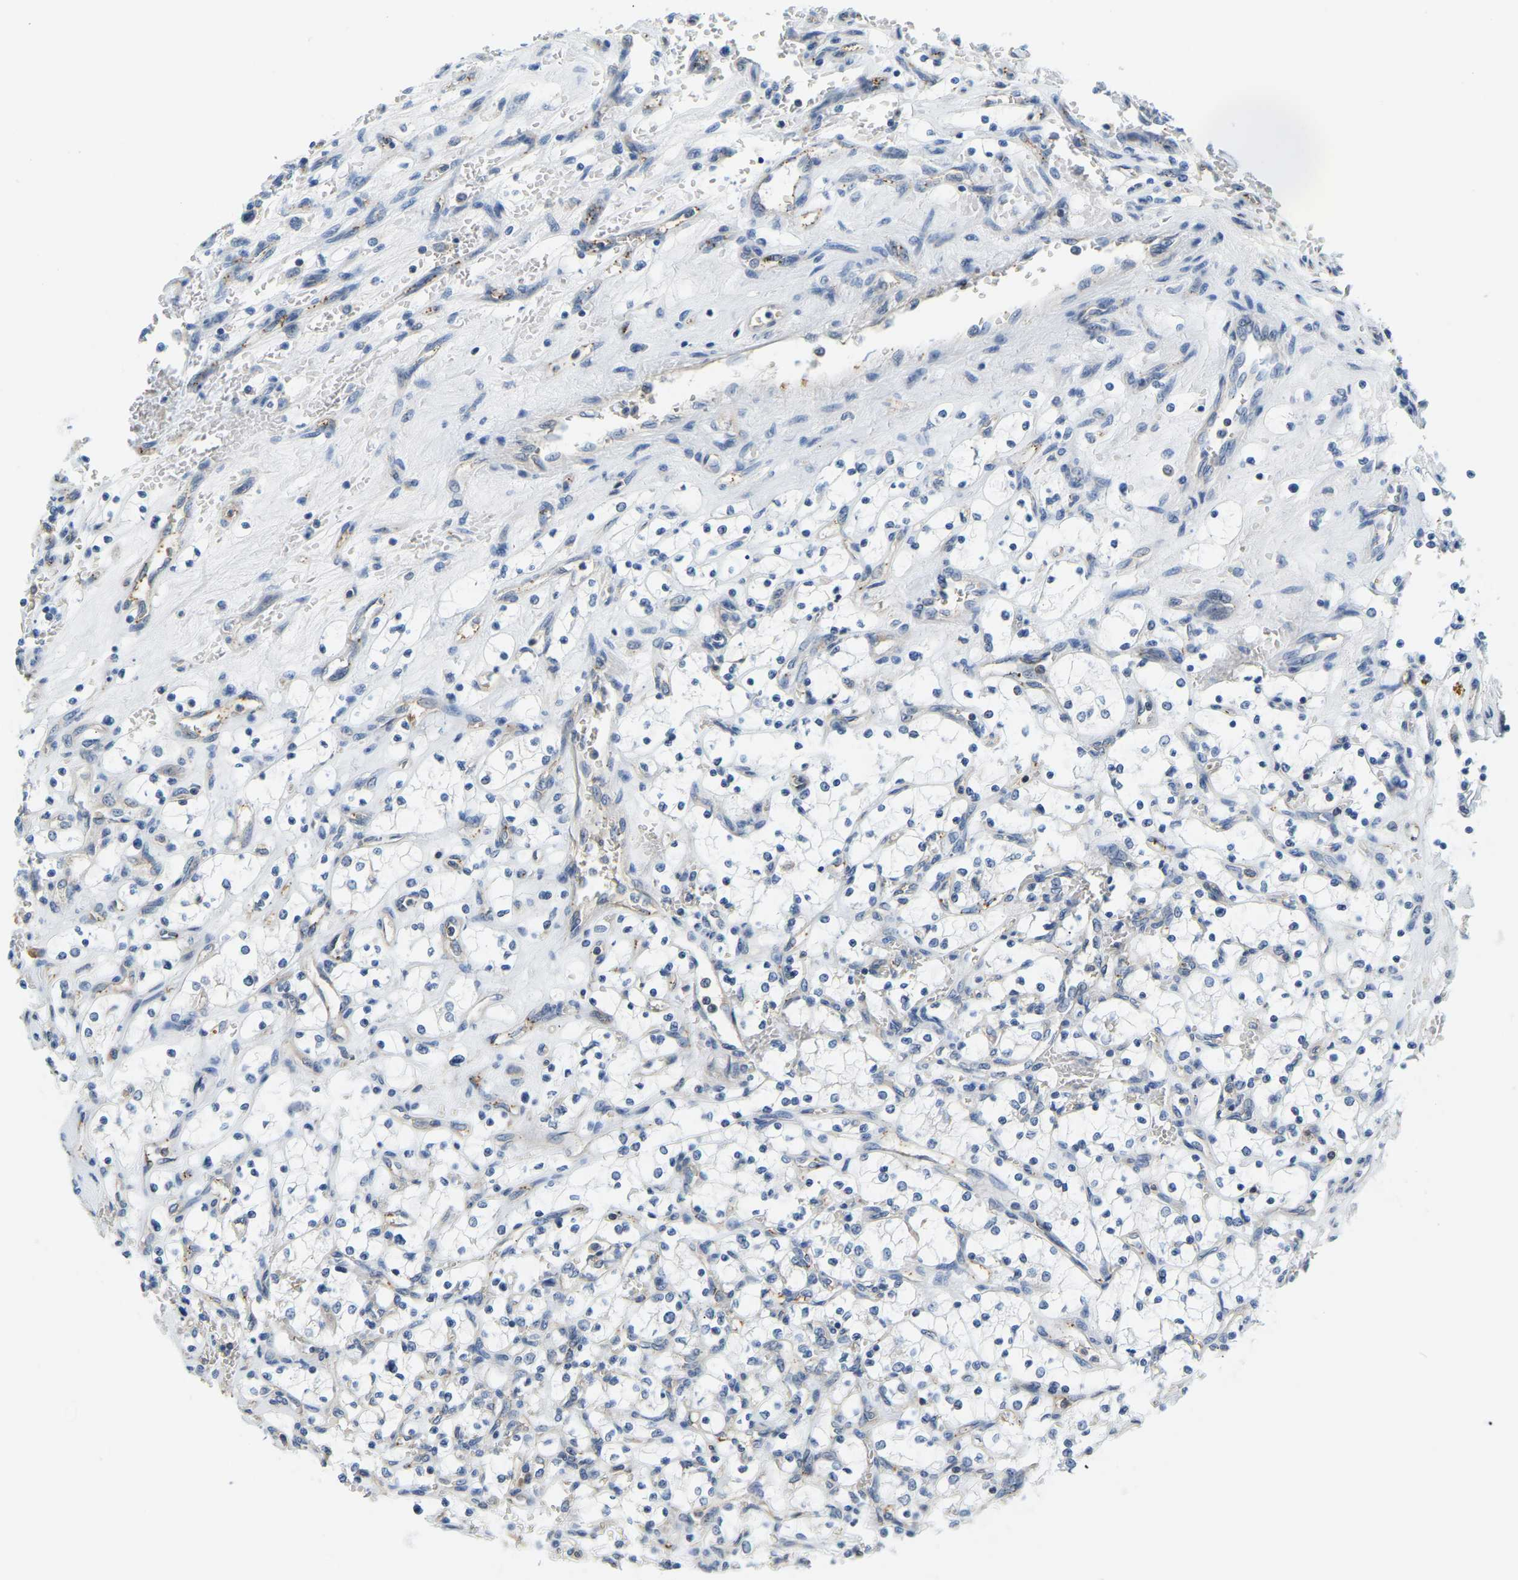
{"staining": {"intensity": "negative", "quantity": "none", "location": "none"}, "tissue": "renal cancer", "cell_type": "Tumor cells", "image_type": "cancer", "snomed": [{"axis": "morphology", "description": "Adenocarcinoma, NOS"}, {"axis": "topography", "description": "Kidney"}], "caption": "High power microscopy micrograph of an IHC micrograph of renal adenocarcinoma, revealing no significant expression in tumor cells.", "gene": "RRP1", "patient": {"sex": "female", "age": 69}}